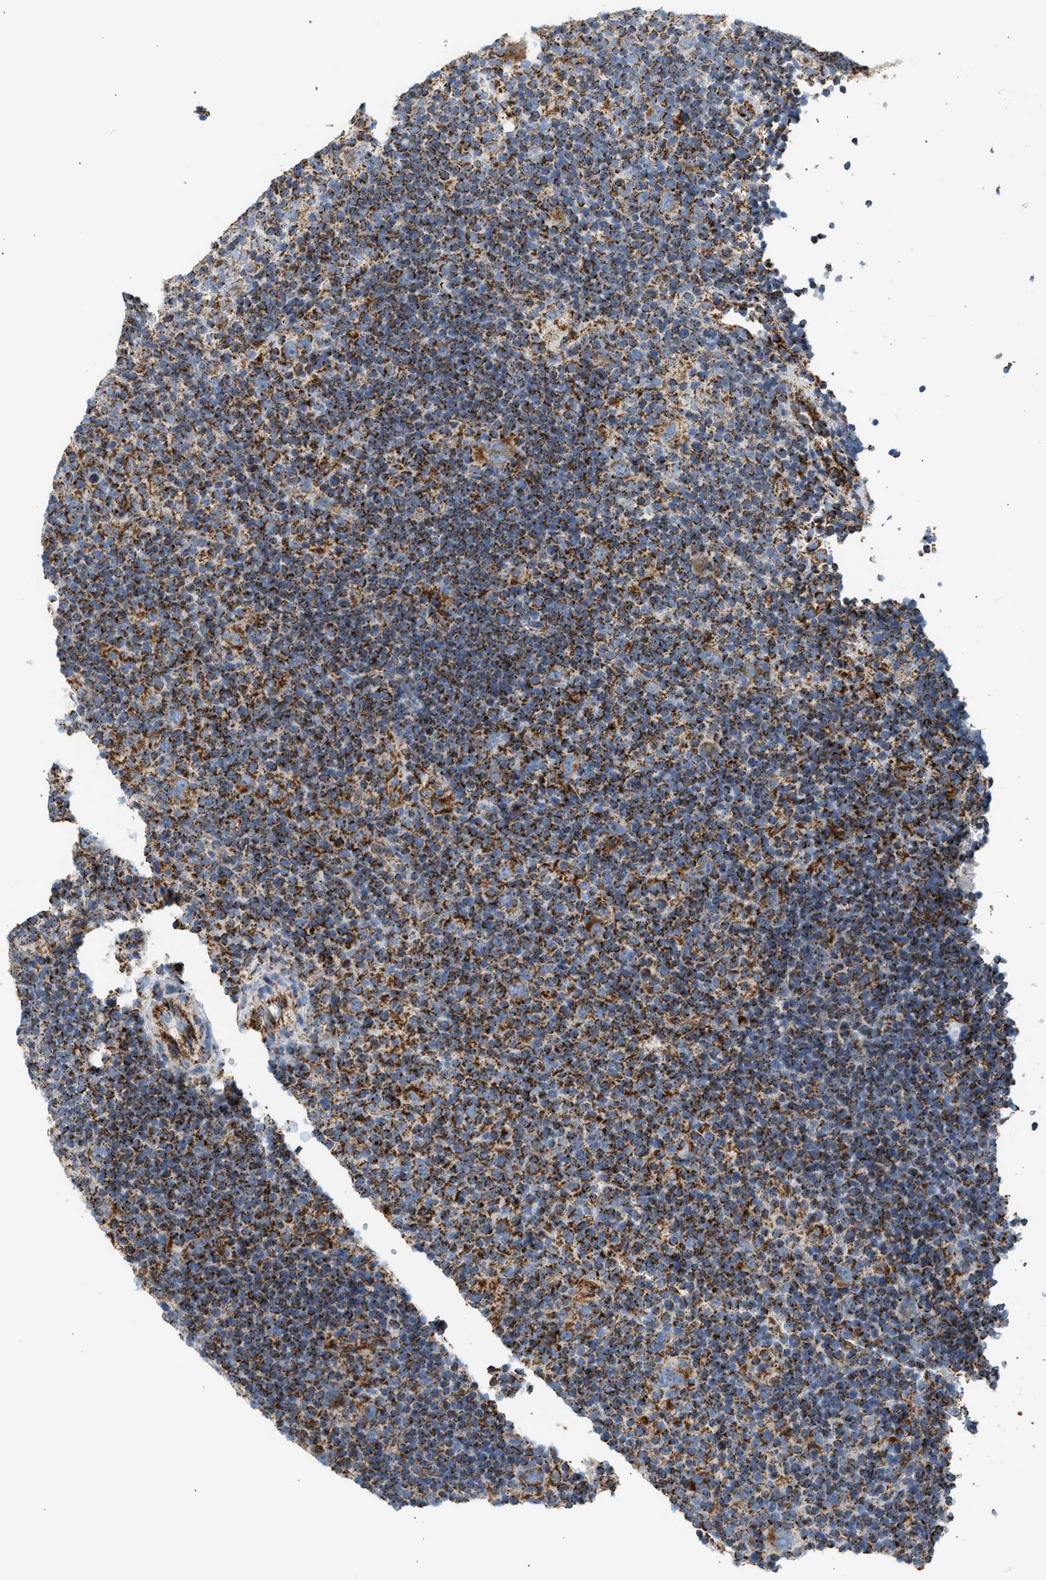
{"staining": {"intensity": "moderate", "quantity": ">75%", "location": "cytoplasmic/membranous"}, "tissue": "lymphoma", "cell_type": "Tumor cells", "image_type": "cancer", "snomed": [{"axis": "morphology", "description": "Hodgkin's disease, NOS"}, {"axis": "topography", "description": "Lymph node"}], "caption": "An immunohistochemistry (IHC) image of neoplastic tissue is shown. Protein staining in brown shows moderate cytoplasmic/membranous positivity in lymphoma within tumor cells. (brown staining indicates protein expression, while blue staining denotes nuclei).", "gene": "OGDH", "patient": {"sex": "female", "age": 57}}